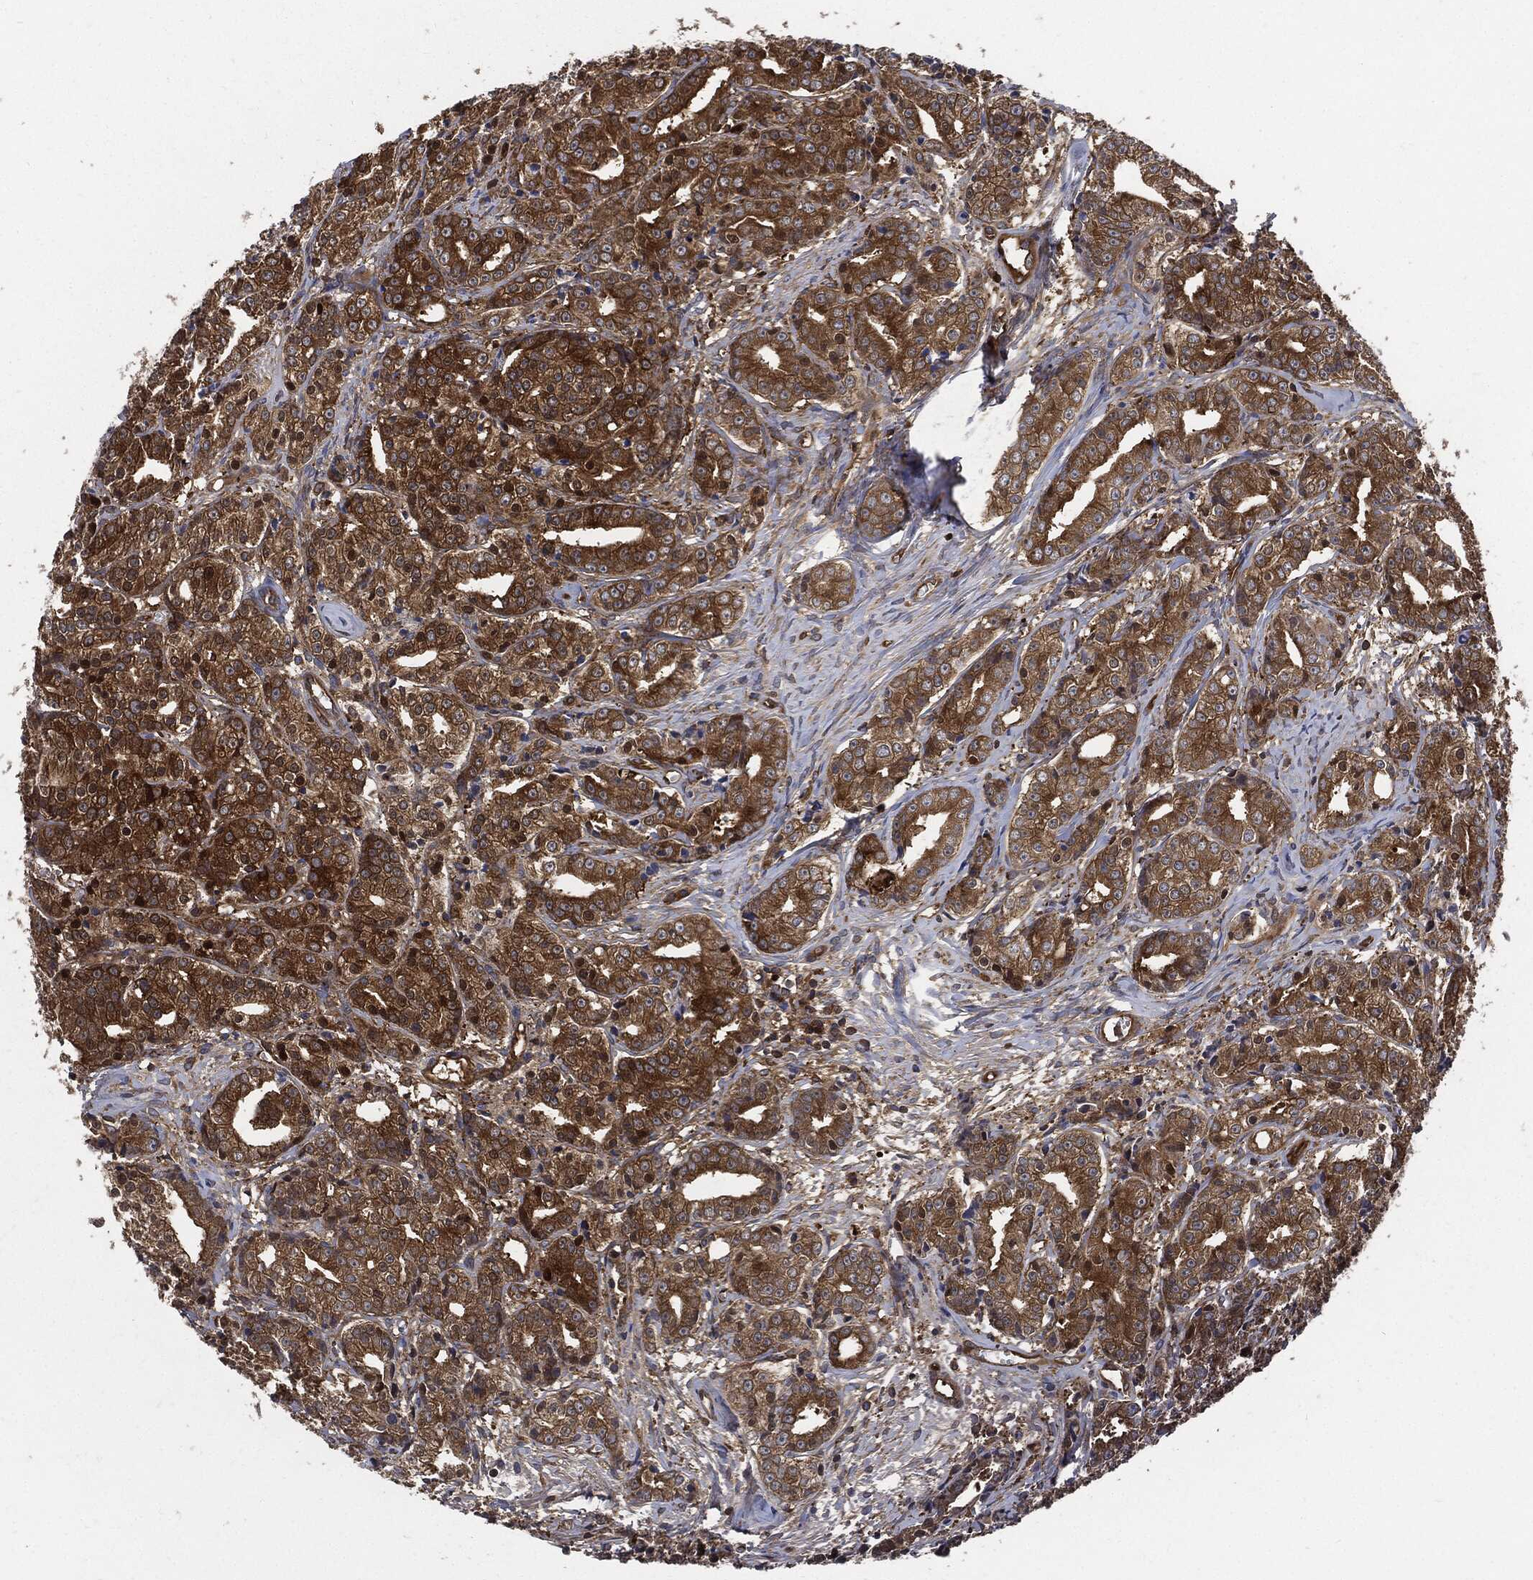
{"staining": {"intensity": "moderate", "quantity": ">75%", "location": "cytoplasmic/membranous"}, "tissue": "prostate cancer", "cell_type": "Tumor cells", "image_type": "cancer", "snomed": [{"axis": "morphology", "description": "Adenocarcinoma, Medium grade"}, {"axis": "topography", "description": "Prostate"}], "caption": "A histopathology image of human adenocarcinoma (medium-grade) (prostate) stained for a protein reveals moderate cytoplasmic/membranous brown staining in tumor cells.", "gene": "XPNPEP1", "patient": {"sex": "male", "age": 74}}